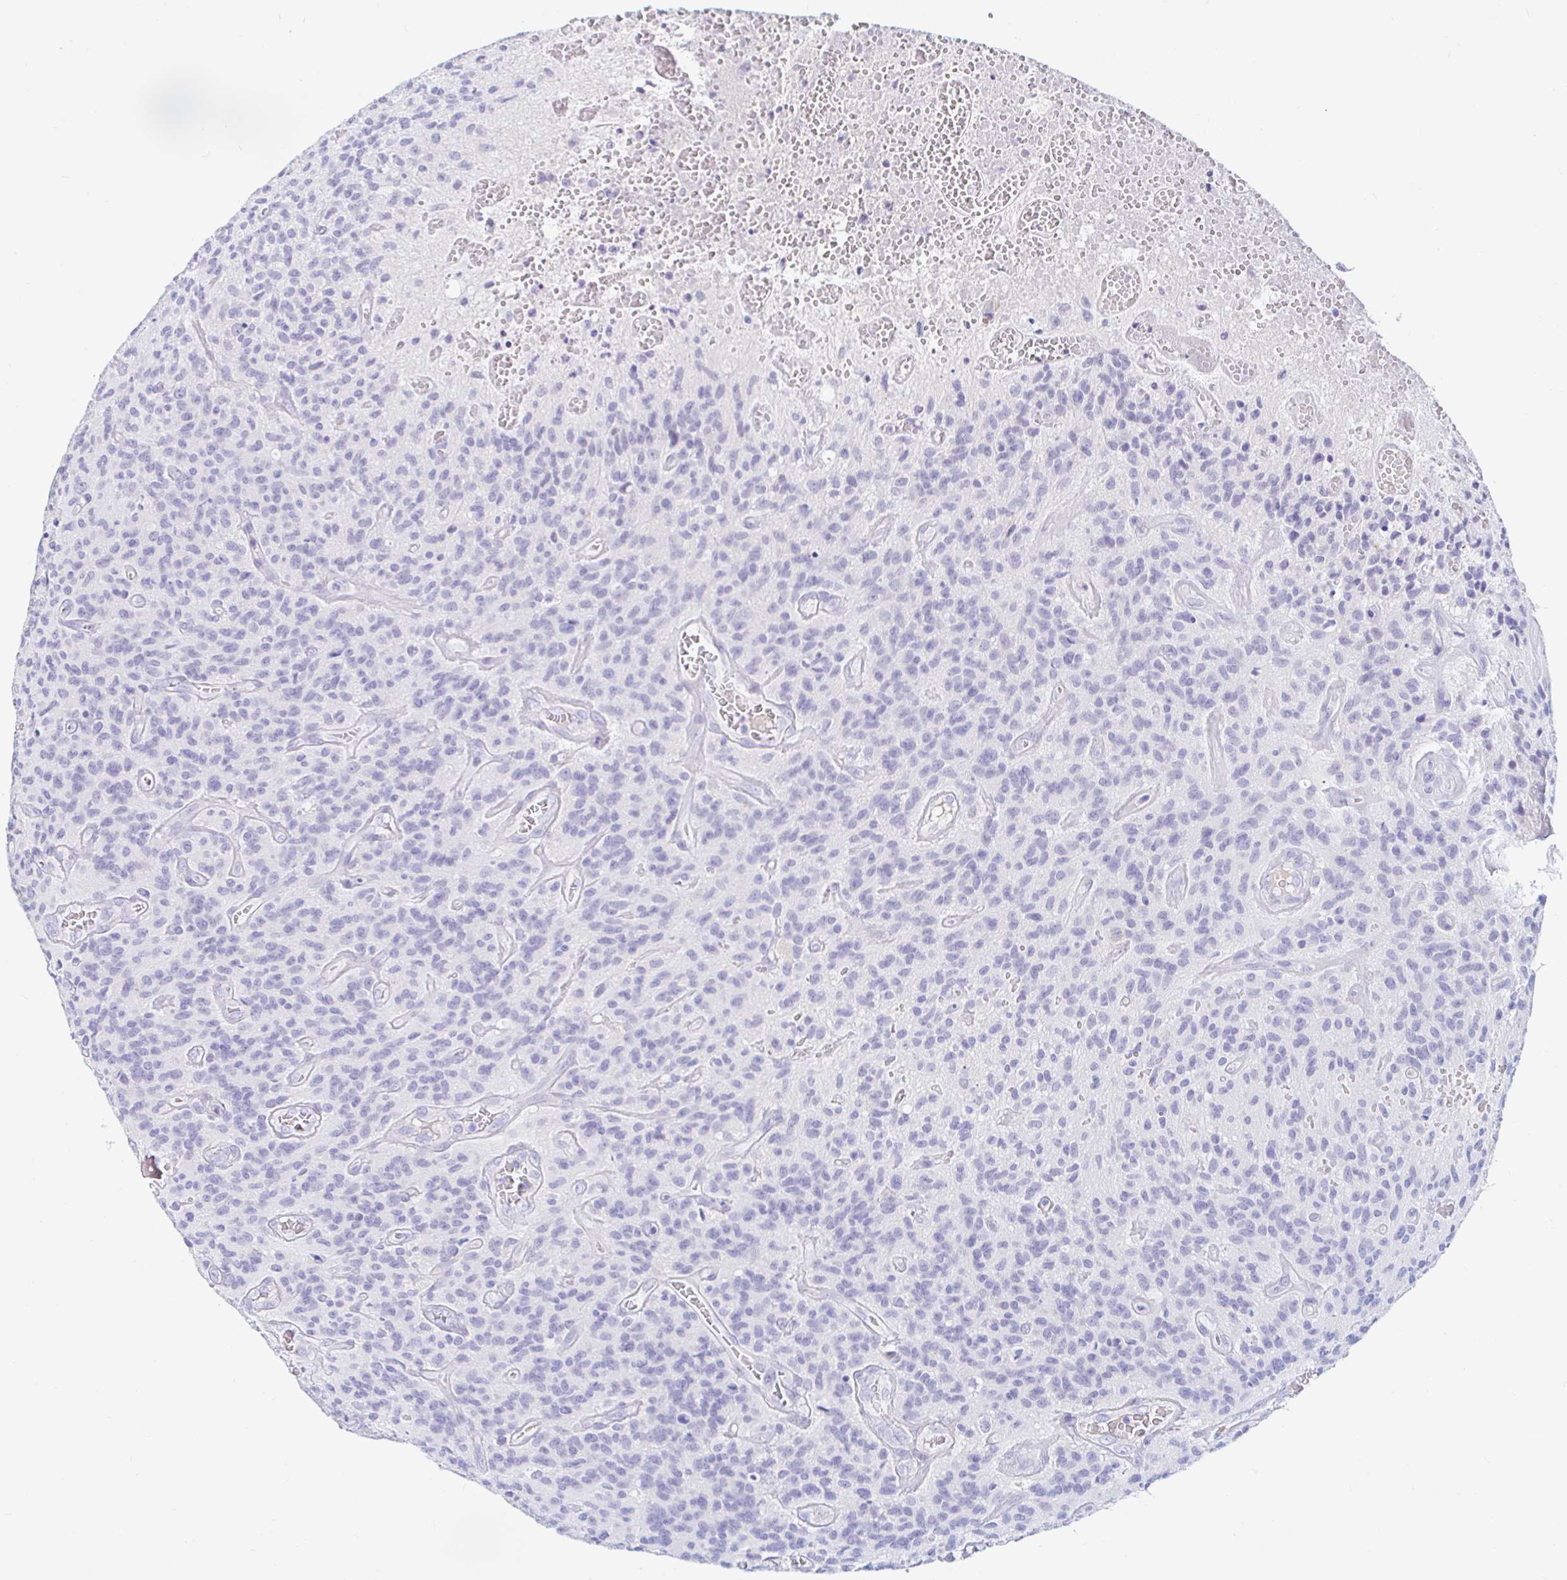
{"staining": {"intensity": "negative", "quantity": "none", "location": "none"}, "tissue": "glioma", "cell_type": "Tumor cells", "image_type": "cancer", "snomed": [{"axis": "morphology", "description": "Glioma, malignant, High grade"}, {"axis": "topography", "description": "Brain"}], "caption": "Histopathology image shows no protein expression in tumor cells of glioma tissue.", "gene": "TEX44", "patient": {"sex": "male", "age": 76}}